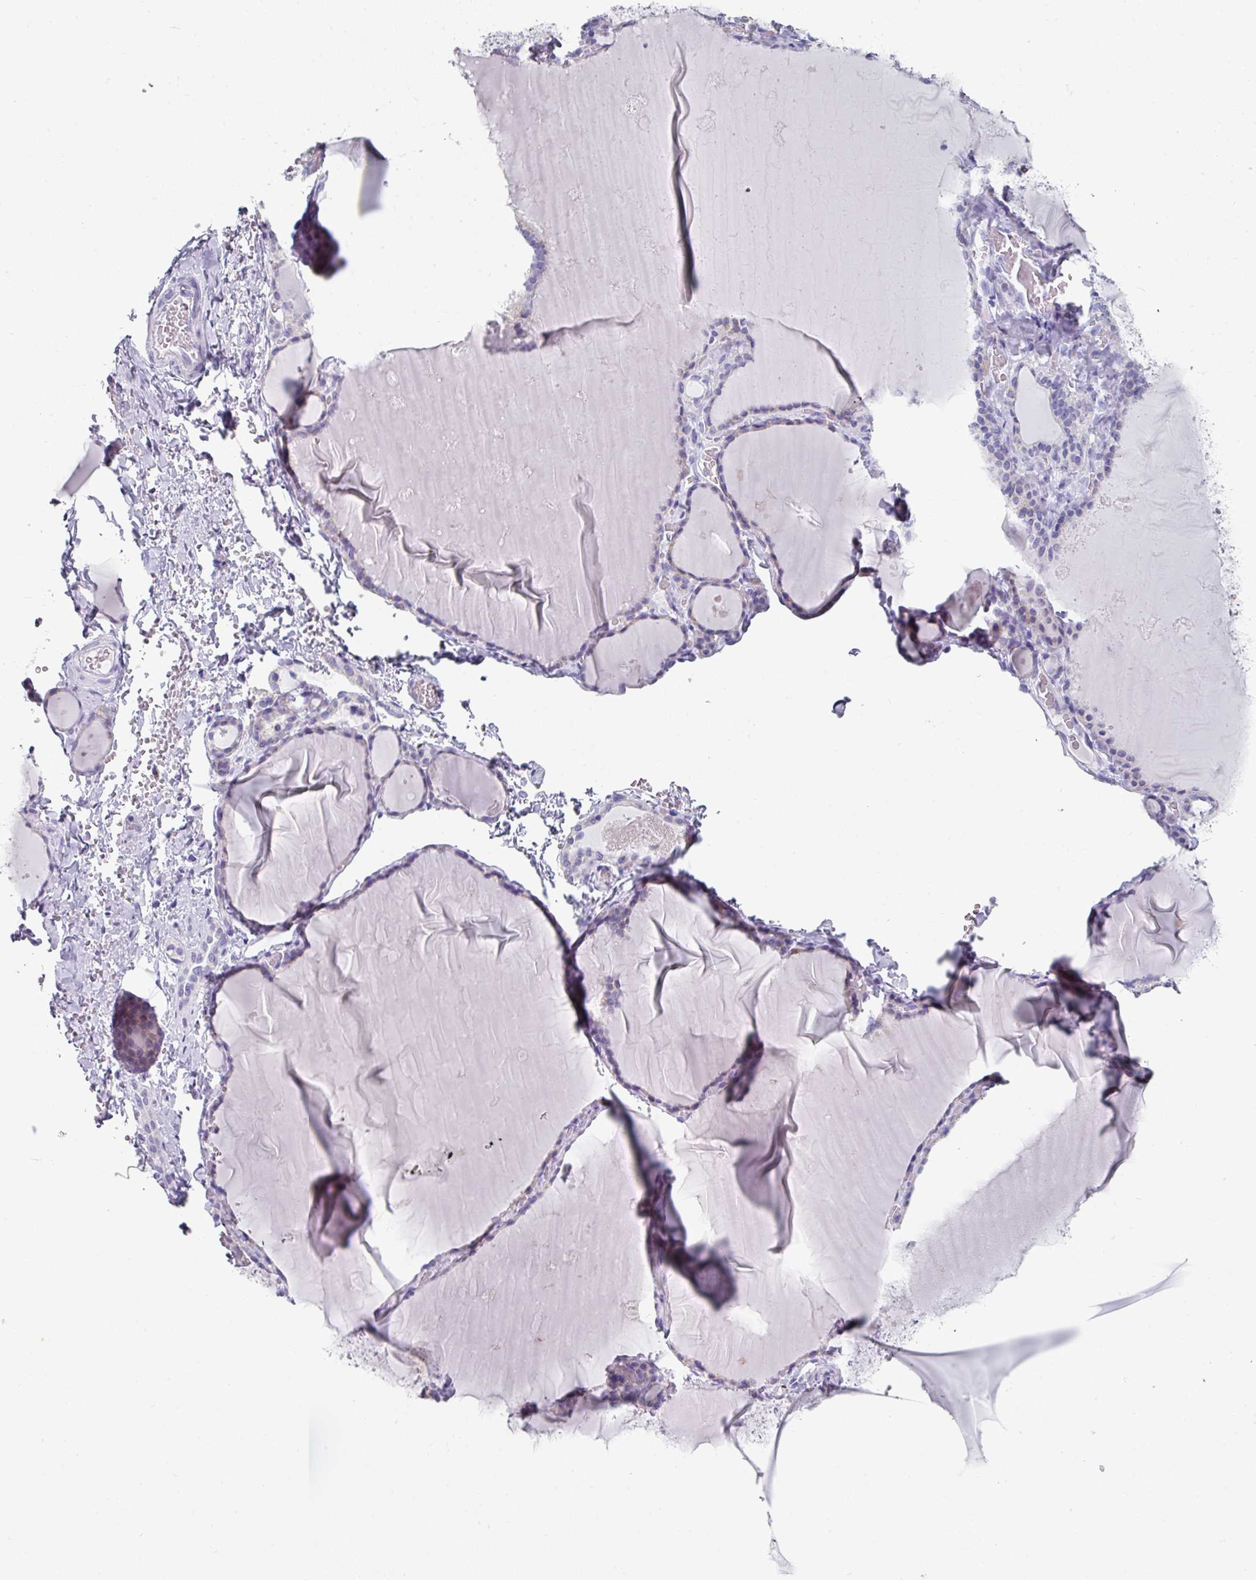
{"staining": {"intensity": "negative", "quantity": "none", "location": "none"}, "tissue": "thyroid gland", "cell_type": "Glandular cells", "image_type": "normal", "snomed": [{"axis": "morphology", "description": "Normal tissue, NOS"}, {"axis": "topography", "description": "Thyroid gland"}], "caption": "Immunohistochemistry photomicrograph of unremarkable human thyroid gland stained for a protein (brown), which shows no staining in glandular cells.", "gene": "SETBP1", "patient": {"sex": "female", "age": 49}}